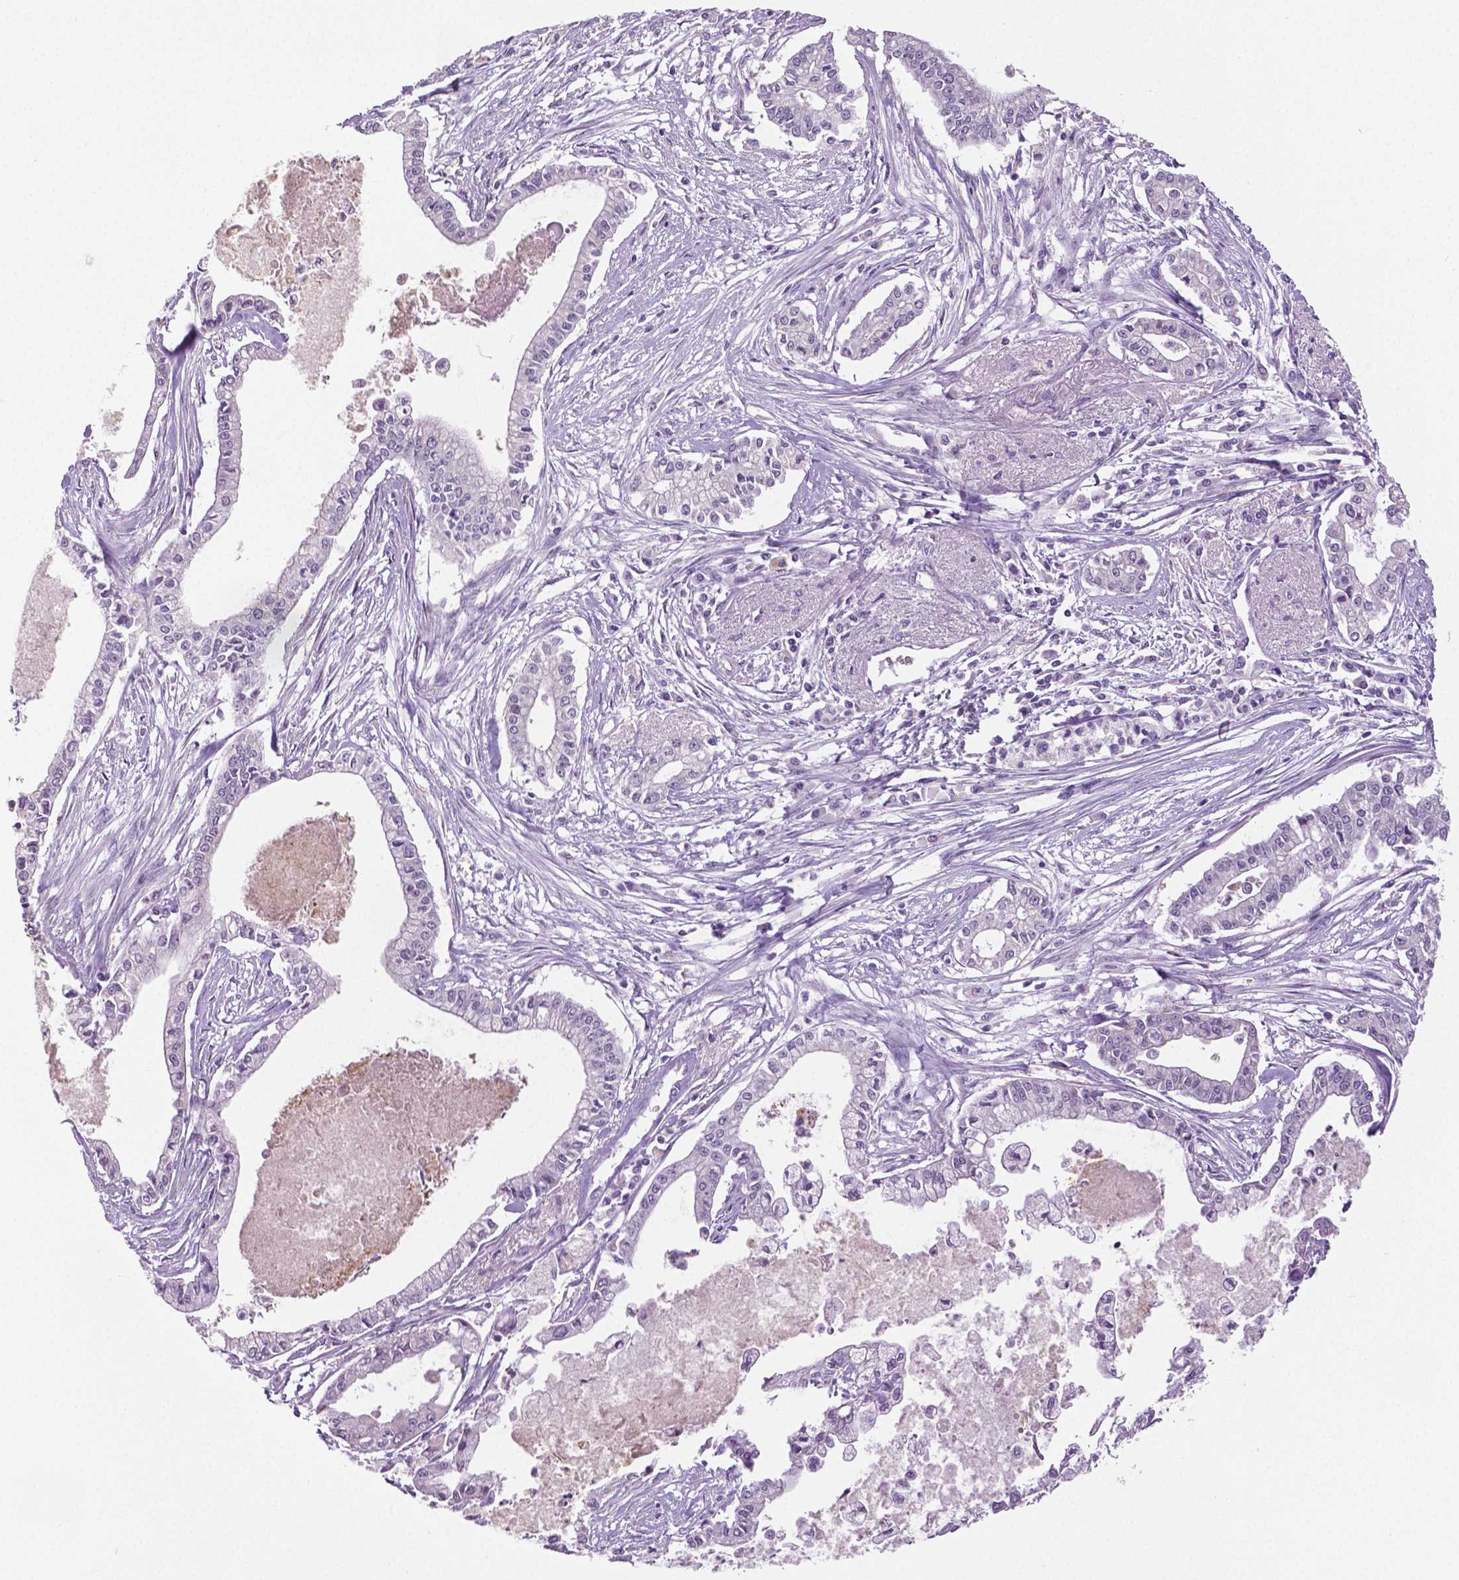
{"staining": {"intensity": "negative", "quantity": "none", "location": "none"}, "tissue": "pancreatic cancer", "cell_type": "Tumor cells", "image_type": "cancer", "snomed": [{"axis": "morphology", "description": "Adenocarcinoma, NOS"}, {"axis": "topography", "description": "Pancreas"}], "caption": "Immunohistochemical staining of pancreatic cancer reveals no significant staining in tumor cells.", "gene": "DNAH12", "patient": {"sex": "female", "age": 65}}